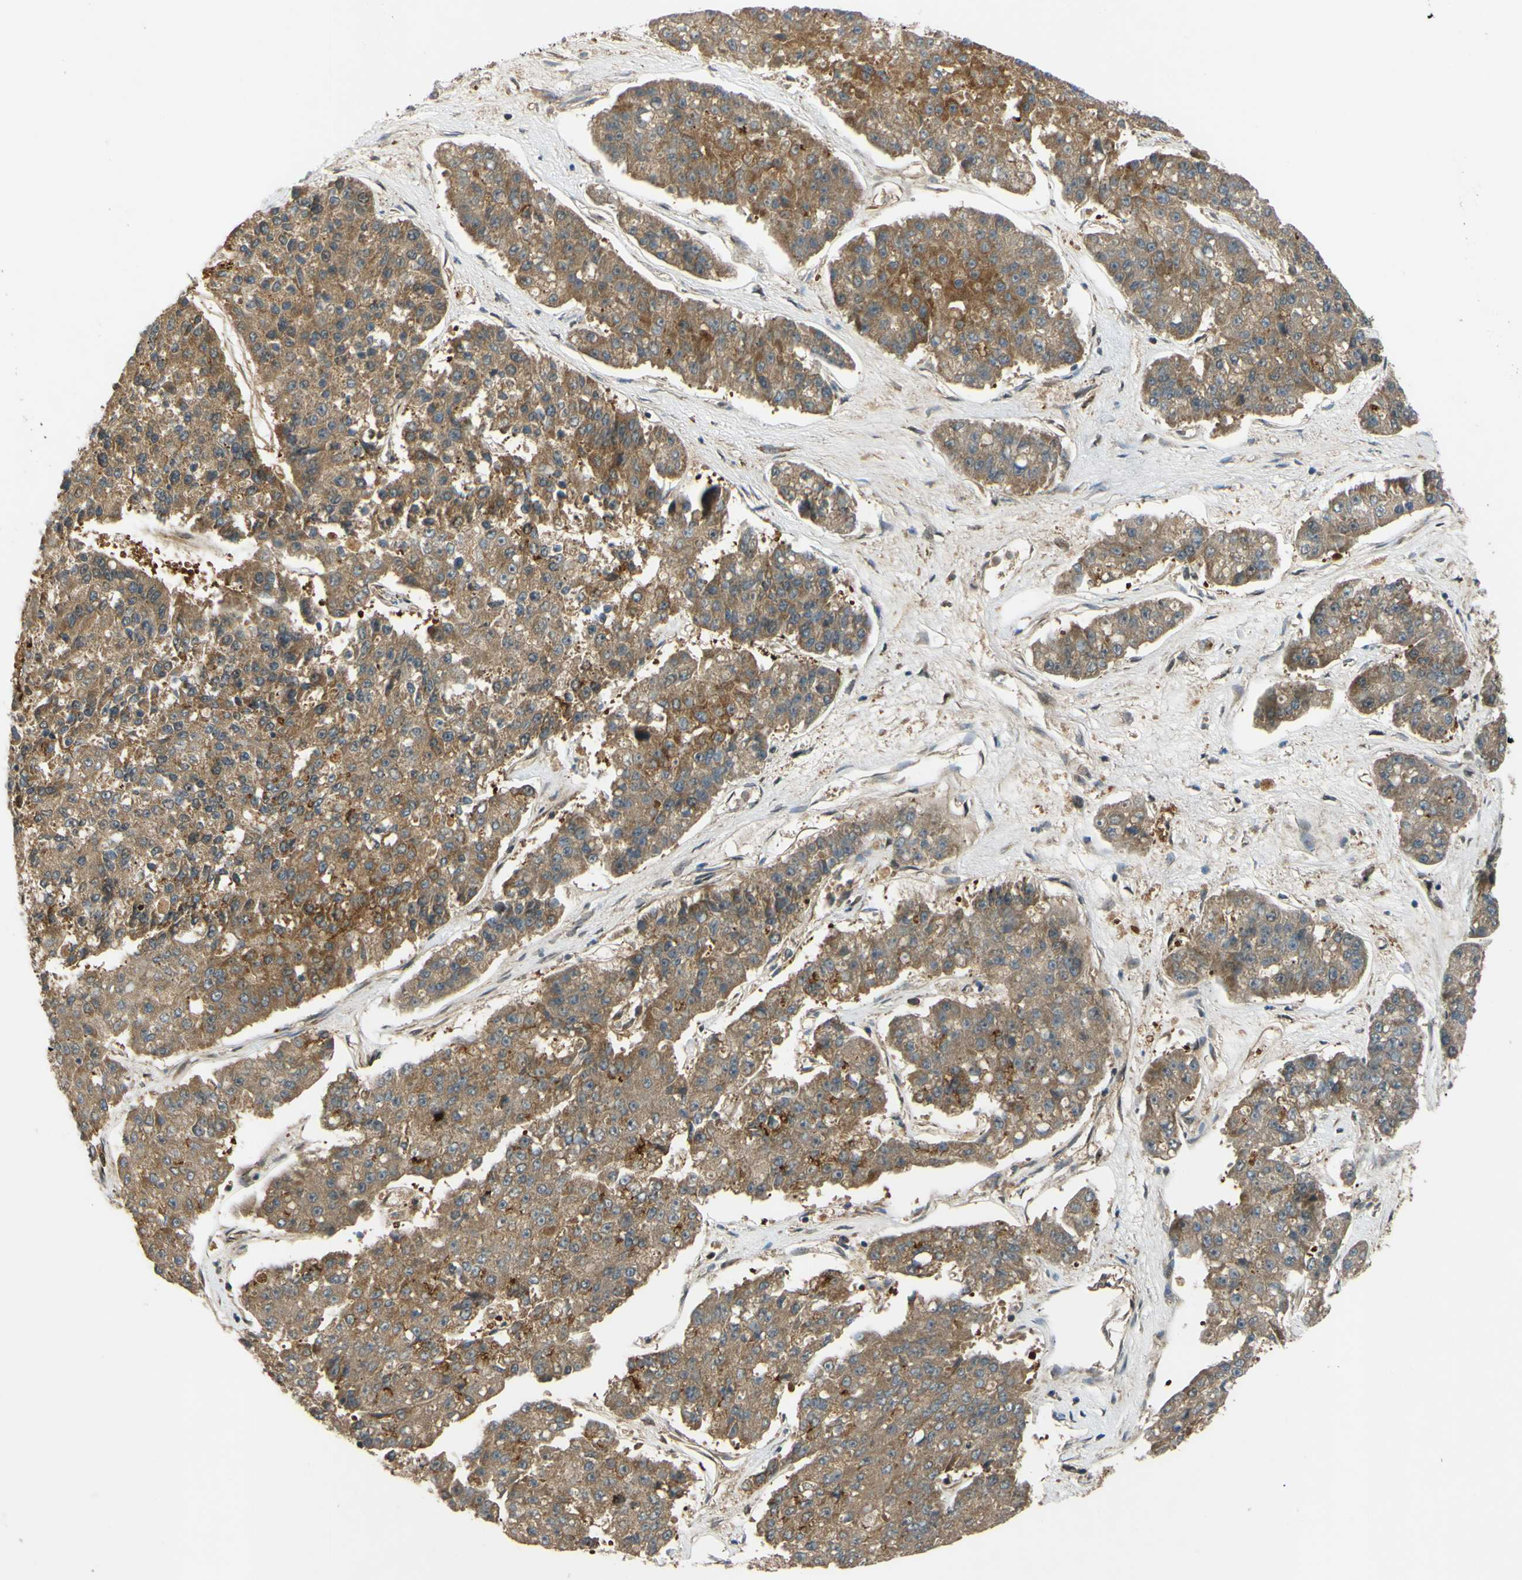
{"staining": {"intensity": "moderate", "quantity": ">75%", "location": "cytoplasmic/membranous"}, "tissue": "pancreatic cancer", "cell_type": "Tumor cells", "image_type": "cancer", "snomed": [{"axis": "morphology", "description": "Adenocarcinoma, NOS"}, {"axis": "topography", "description": "Pancreas"}], "caption": "Approximately >75% of tumor cells in pancreatic cancer reveal moderate cytoplasmic/membranous protein staining as visualized by brown immunohistochemical staining.", "gene": "ABCC8", "patient": {"sex": "male", "age": 50}}